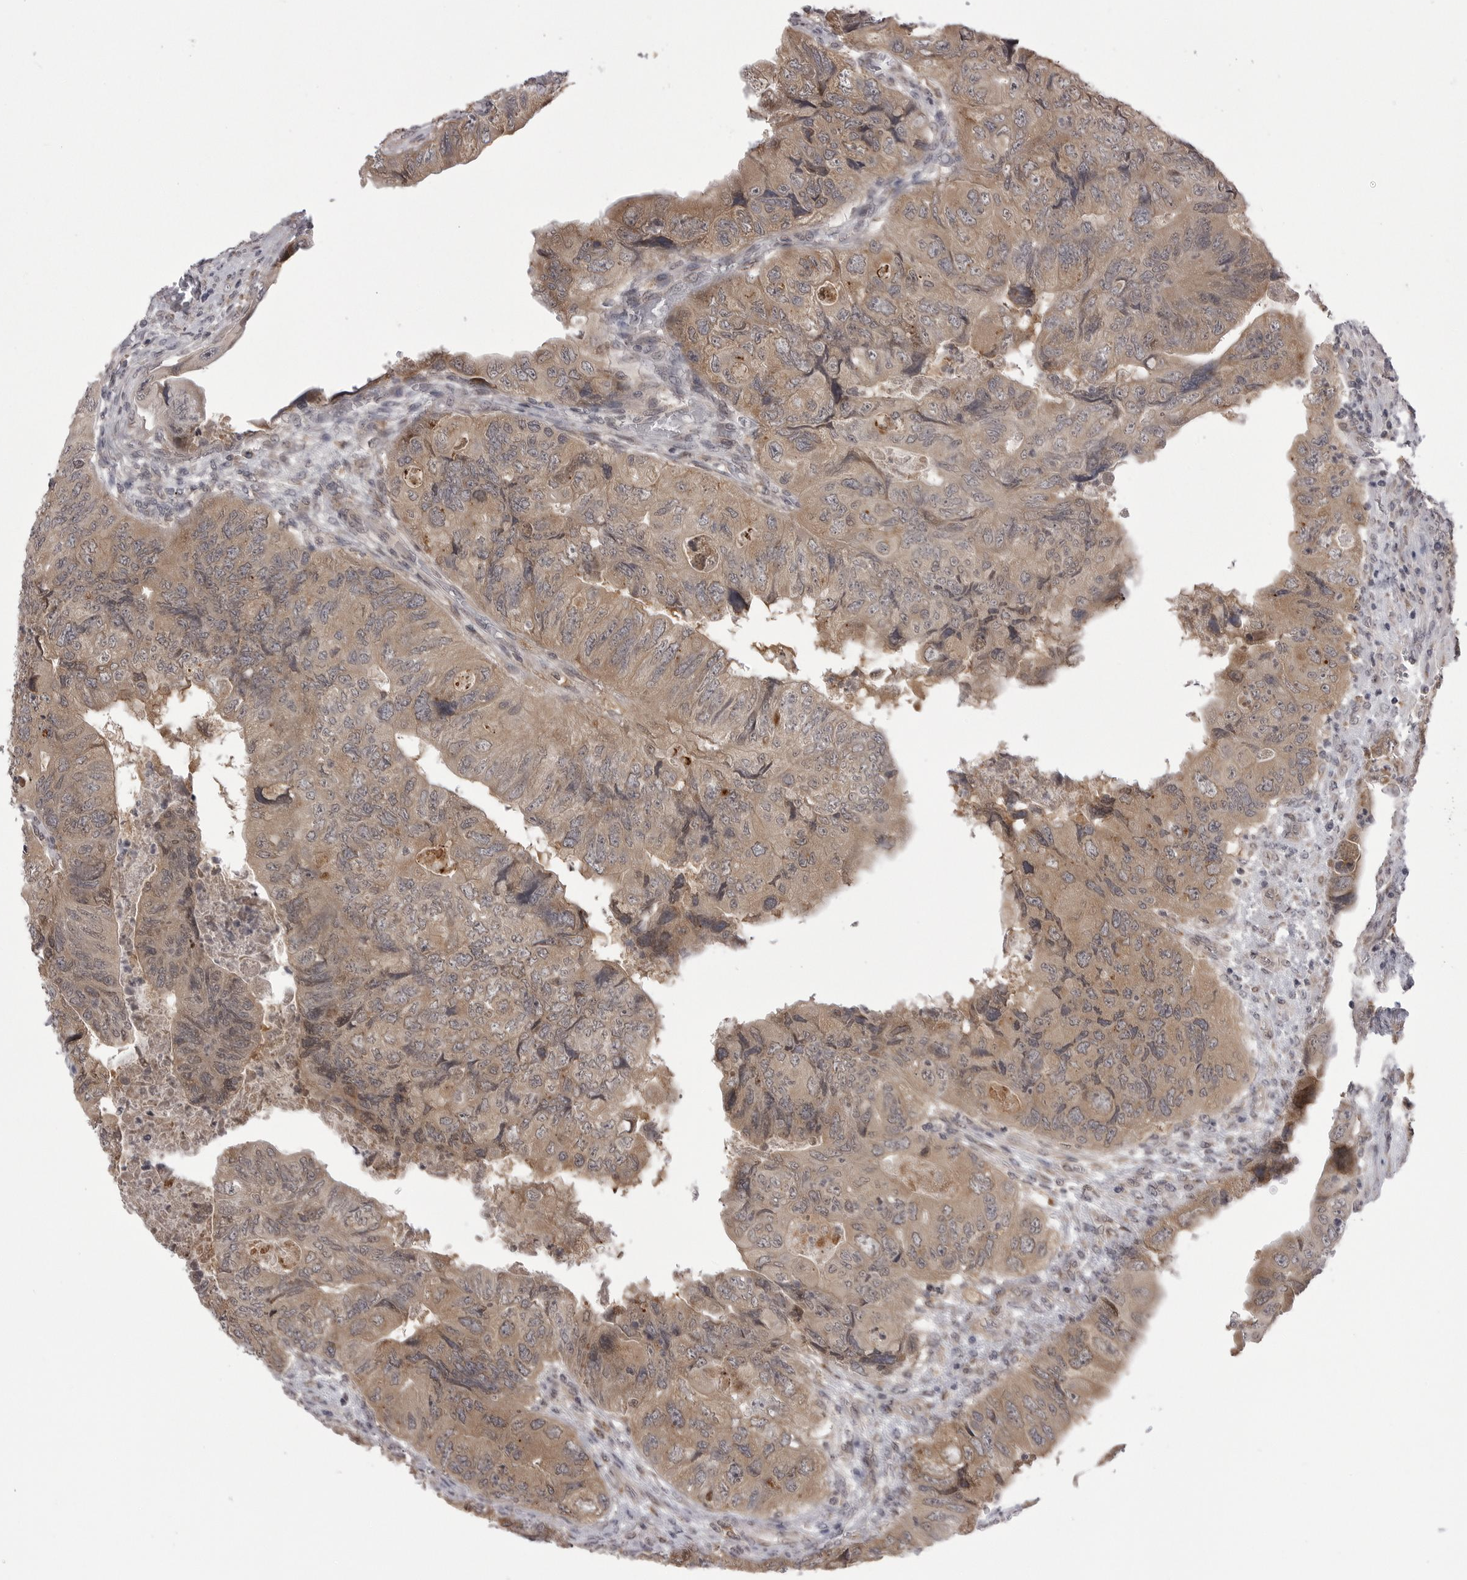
{"staining": {"intensity": "moderate", "quantity": ">75%", "location": "cytoplasmic/membranous,nuclear"}, "tissue": "colorectal cancer", "cell_type": "Tumor cells", "image_type": "cancer", "snomed": [{"axis": "morphology", "description": "Adenocarcinoma, NOS"}, {"axis": "topography", "description": "Rectum"}], "caption": "High-power microscopy captured an immunohistochemistry (IHC) photomicrograph of colorectal adenocarcinoma, revealing moderate cytoplasmic/membranous and nuclear expression in about >75% of tumor cells. The staining is performed using DAB (3,3'-diaminobenzidine) brown chromogen to label protein expression. The nuclei are counter-stained blue using hematoxylin.", "gene": "PTK2B", "patient": {"sex": "male", "age": 63}}